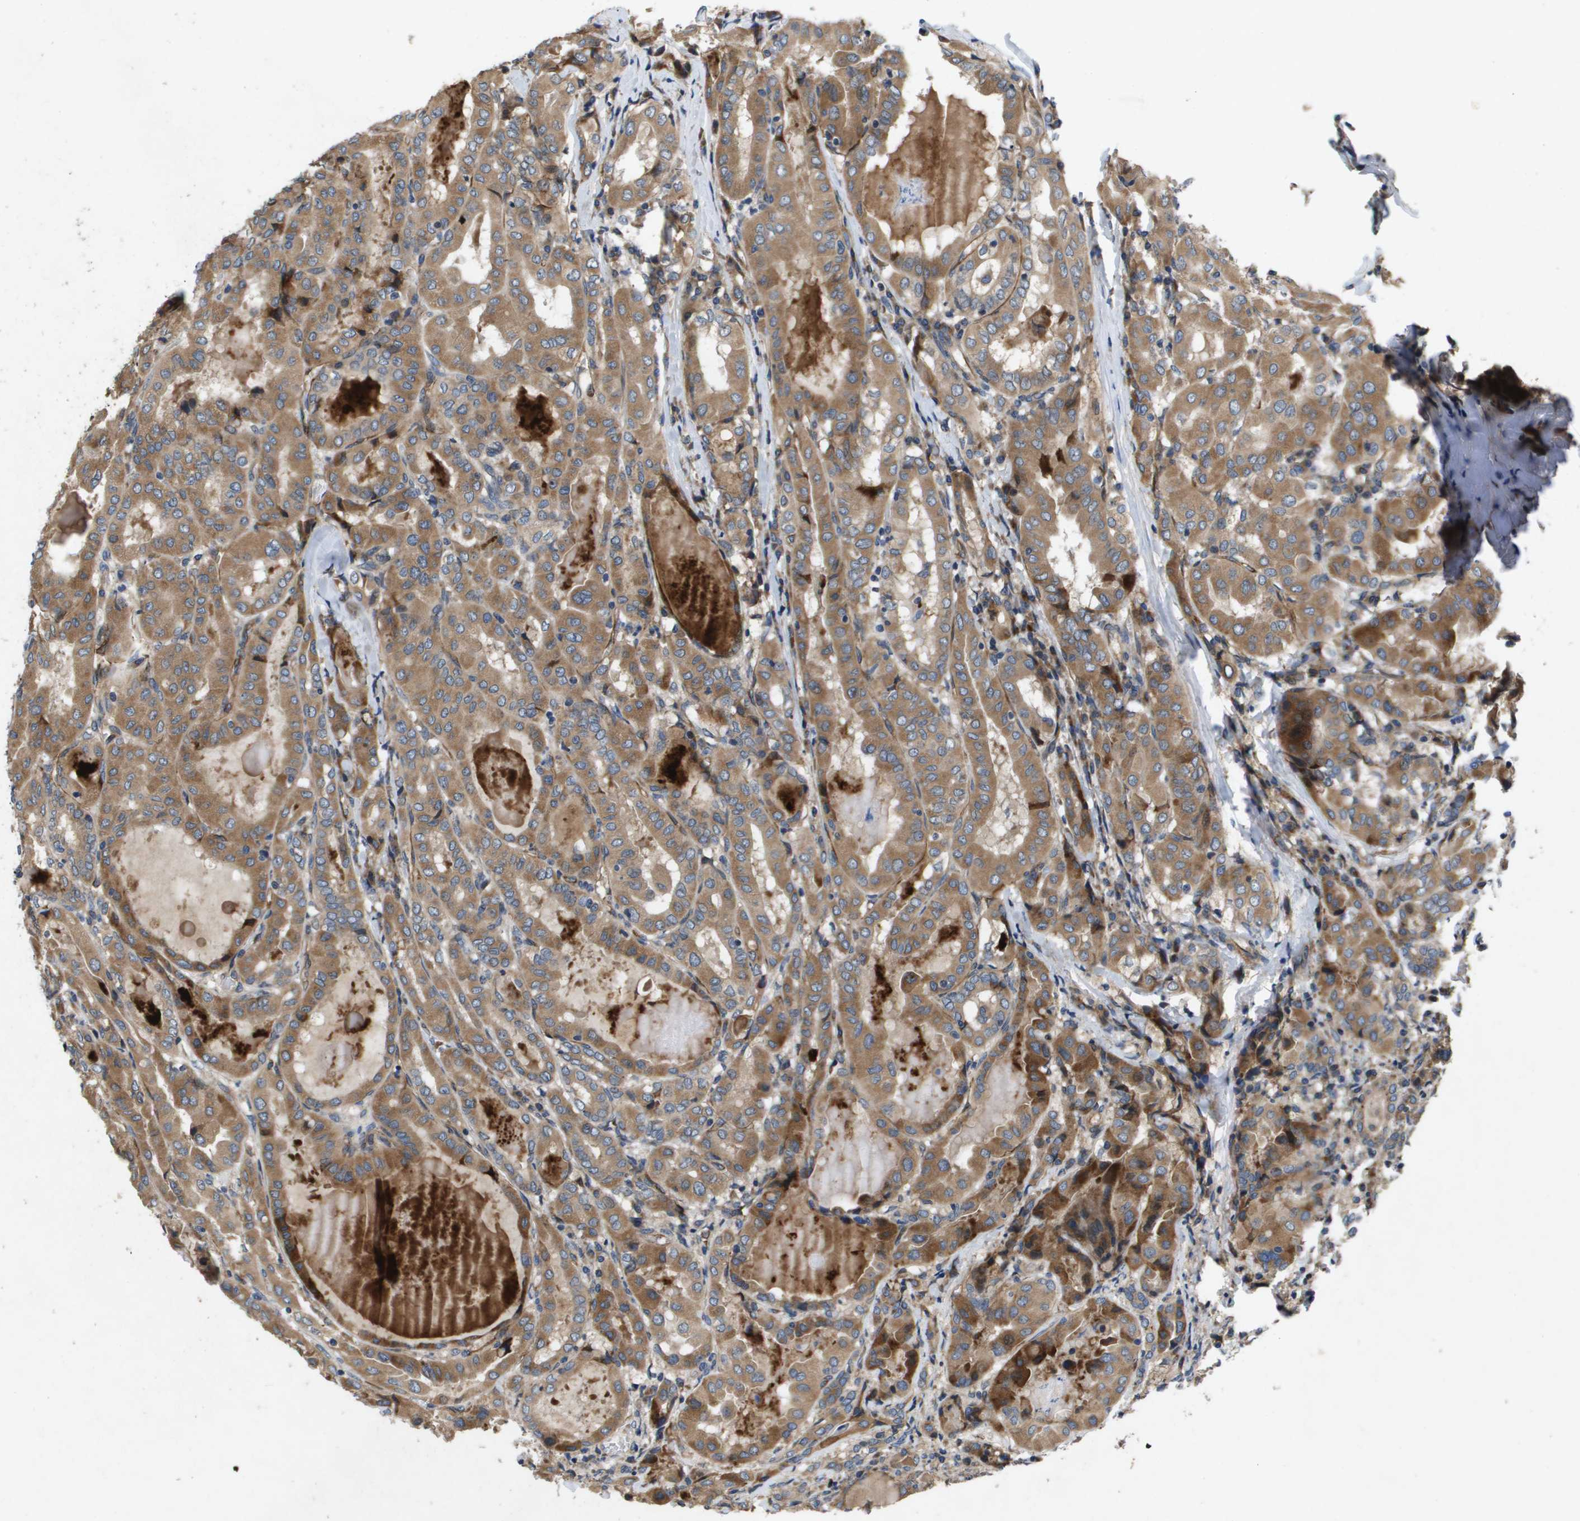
{"staining": {"intensity": "moderate", "quantity": ">75%", "location": "cytoplasmic/membranous"}, "tissue": "thyroid cancer", "cell_type": "Tumor cells", "image_type": "cancer", "snomed": [{"axis": "morphology", "description": "Papillary adenocarcinoma, NOS"}, {"axis": "topography", "description": "Thyroid gland"}], "caption": "Brown immunohistochemical staining in thyroid papillary adenocarcinoma shows moderate cytoplasmic/membranous staining in about >75% of tumor cells.", "gene": "ENTPD2", "patient": {"sex": "female", "age": 42}}